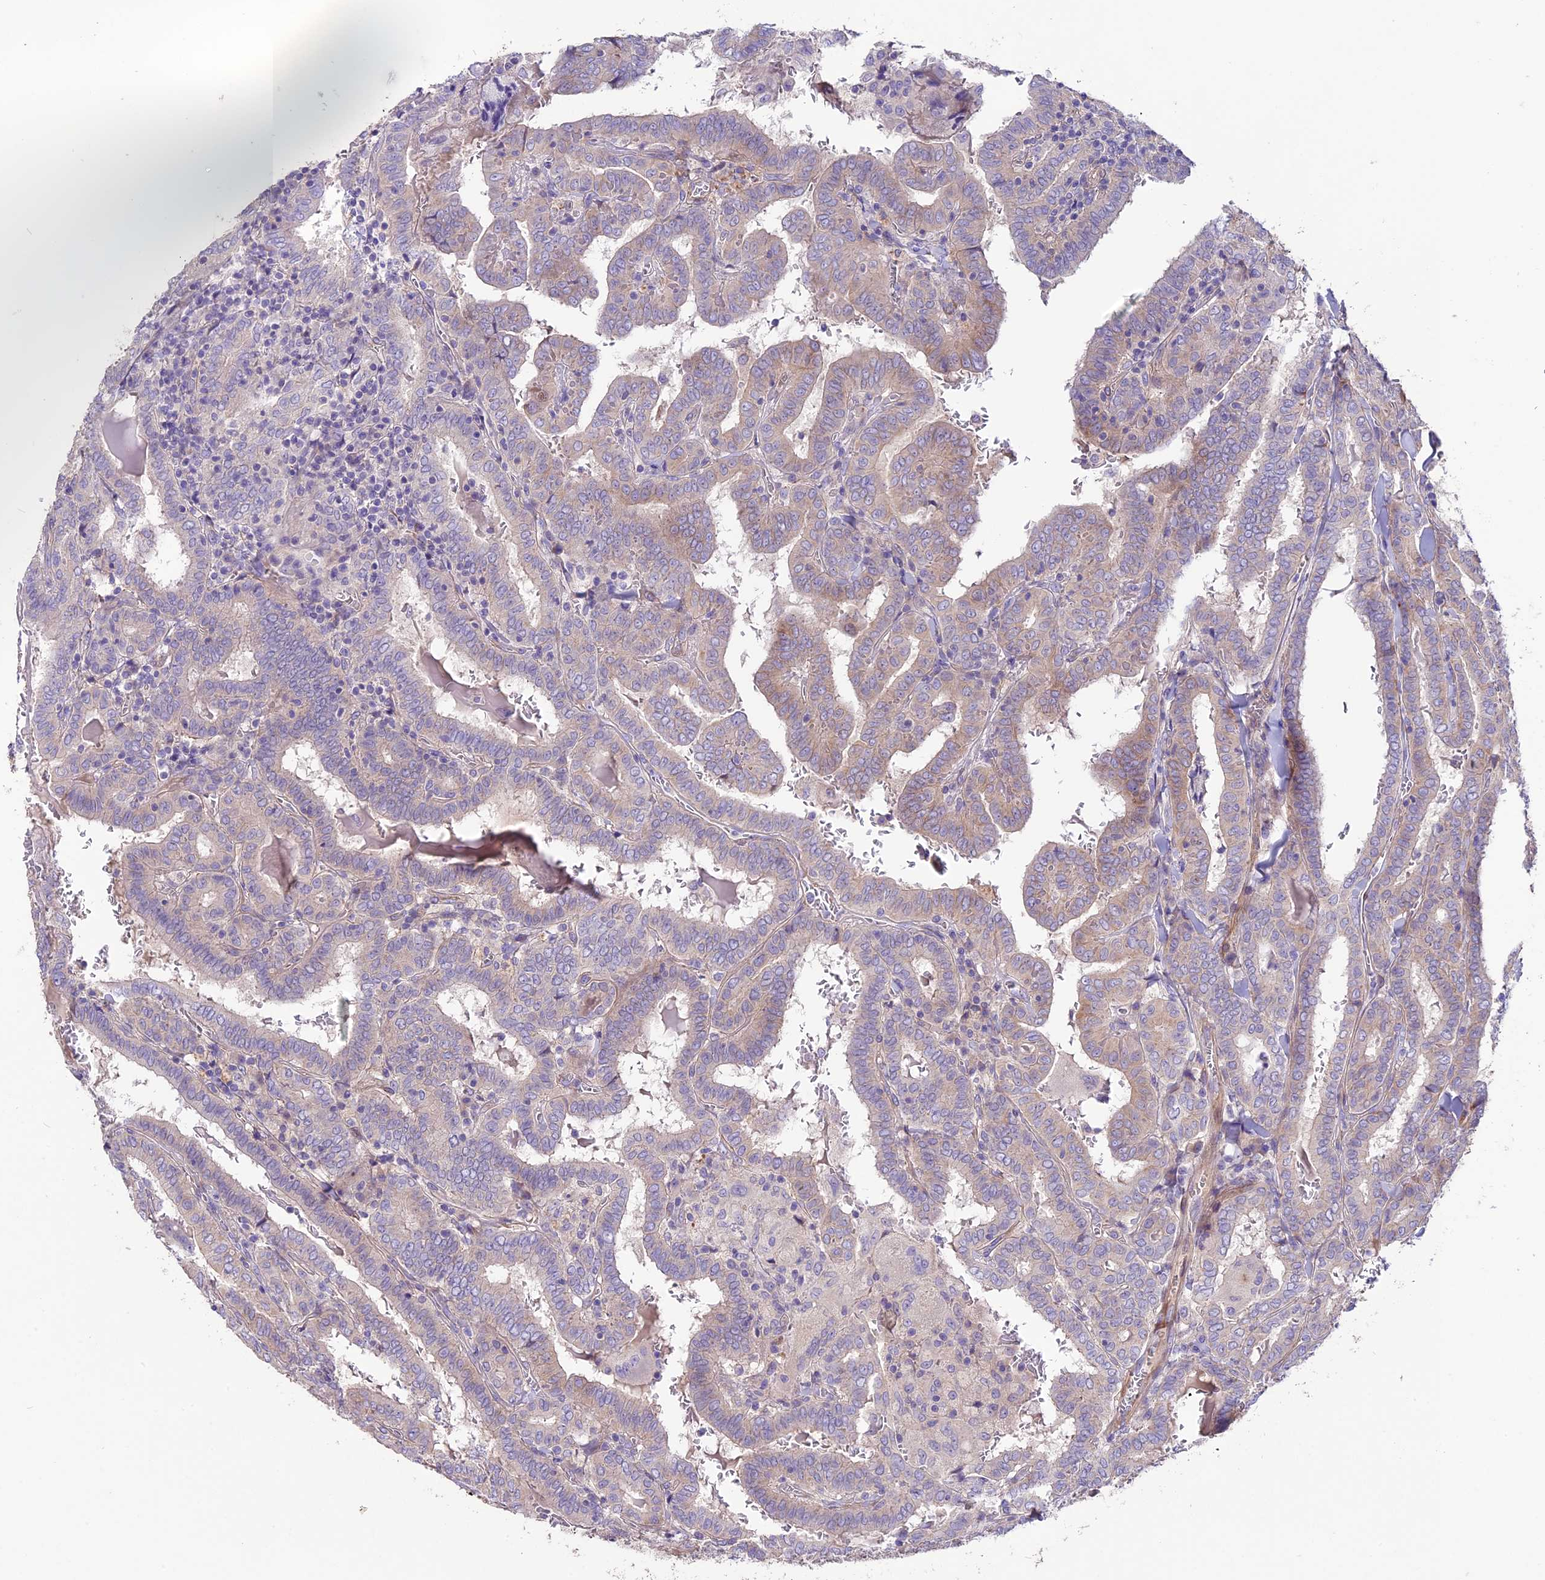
{"staining": {"intensity": "weak", "quantity": "25%-75%", "location": "cytoplasmic/membranous"}, "tissue": "thyroid cancer", "cell_type": "Tumor cells", "image_type": "cancer", "snomed": [{"axis": "morphology", "description": "Papillary adenocarcinoma, NOS"}, {"axis": "topography", "description": "Thyroid gland"}], "caption": "A histopathology image of human thyroid papillary adenocarcinoma stained for a protein demonstrates weak cytoplasmic/membranous brown staining in tumor cells. (brown staining indicates protein expression, while blue staining denotes nuclei).", "gene": "CD99L2", "patient": {"sex": "female", "age": 72}}